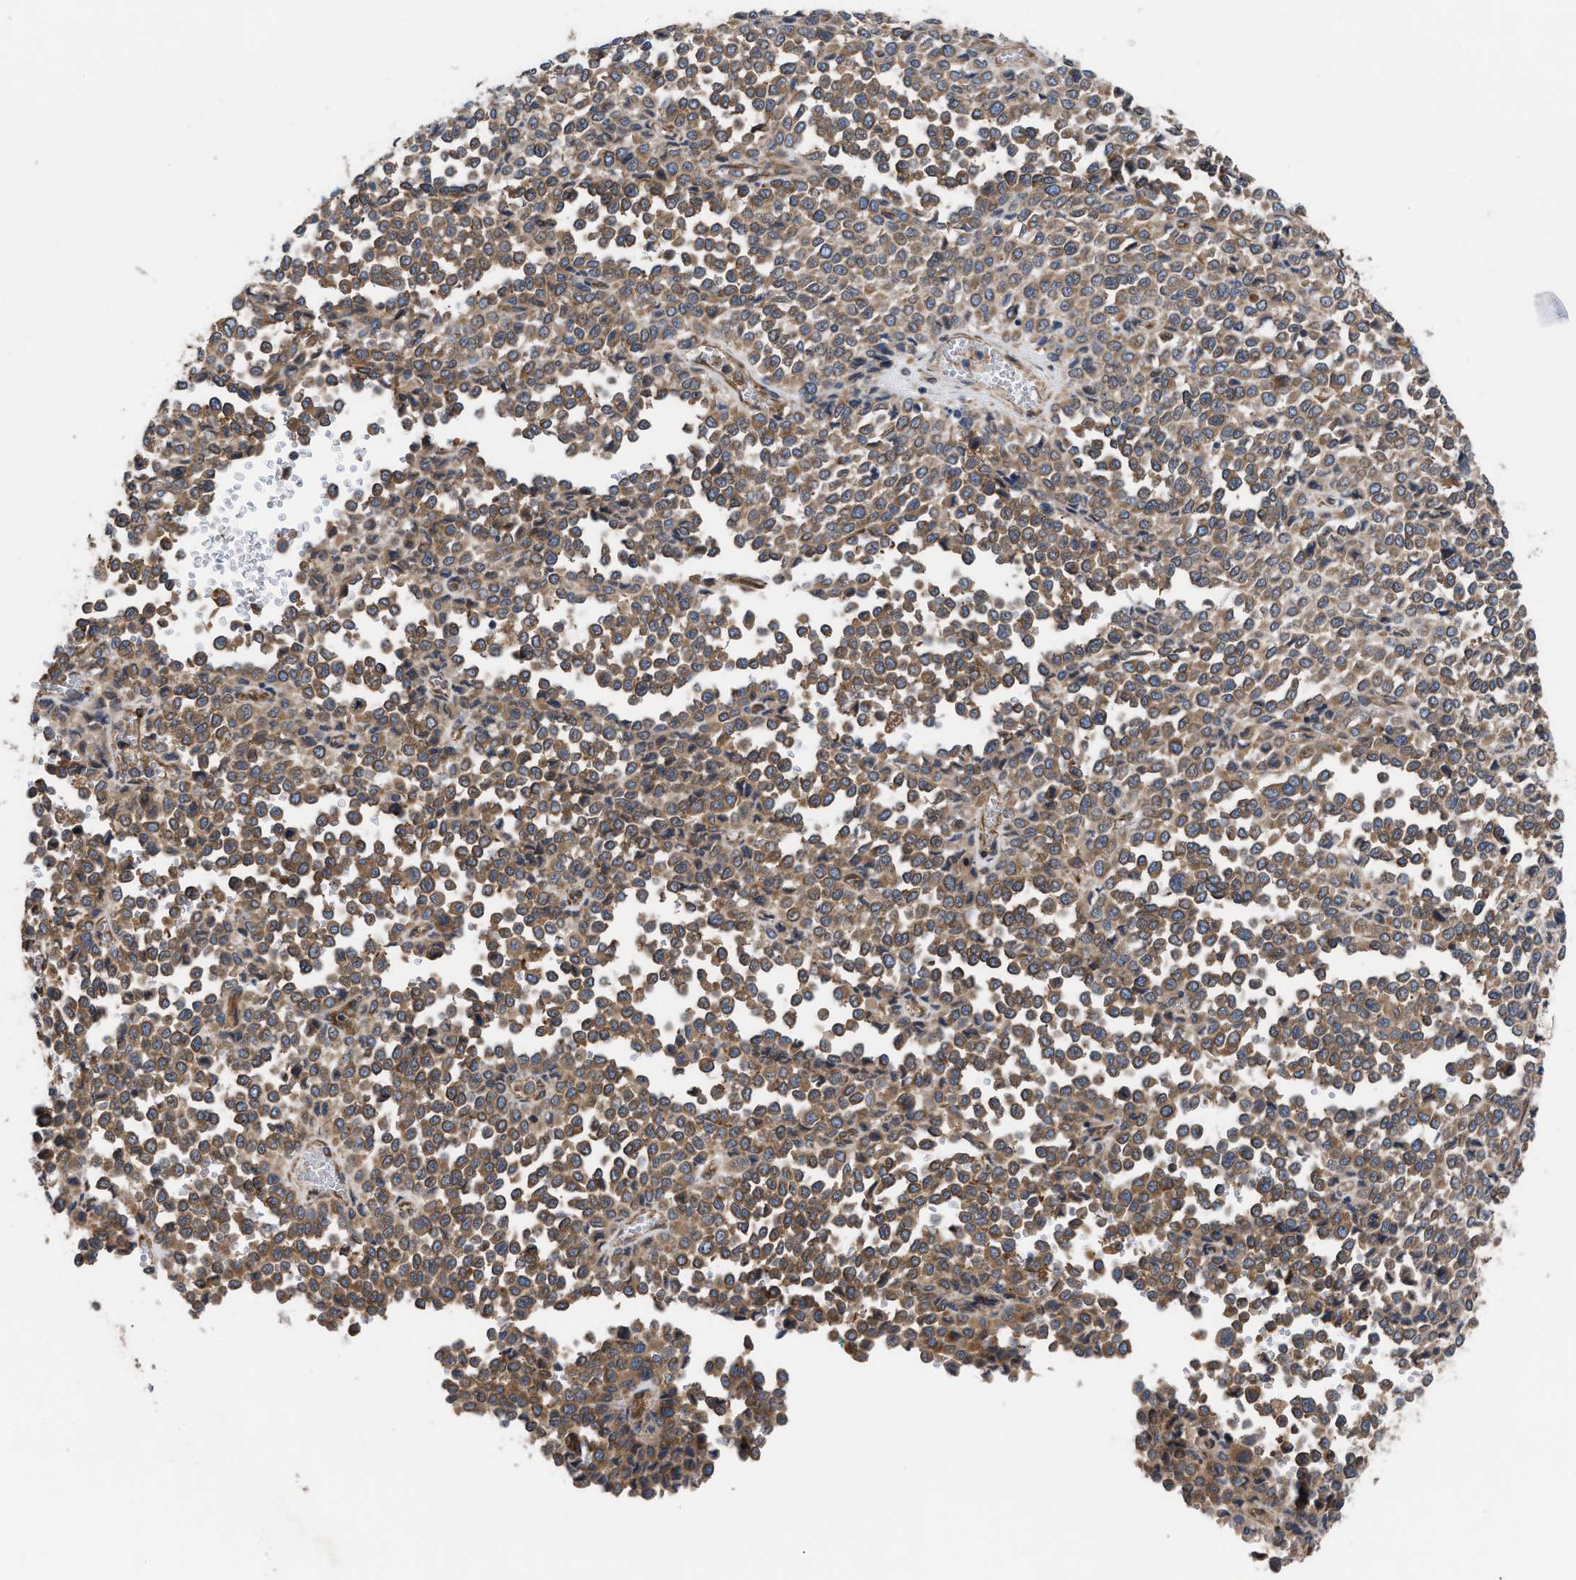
{"staining": {"intensity": "moderate", "quantity": ">75%", "location": "cytoplasmic/membranous"}, "tissue": "melanoma", "cell_type": "Tumor cells", "image_type": "cancer", "snomed": [{"axis": "morphology", "description": "Malignant melanoma, Metastatic site"}, {"axis": "topography", "description": "Pancreas"}], "caption": "Melanoma tissue reveals moderate cytoplasmic/membranous expression in about >75% of tumor cells", "gene": "LAPTM4B", "patient": {"sex": "female", "age": 30}}